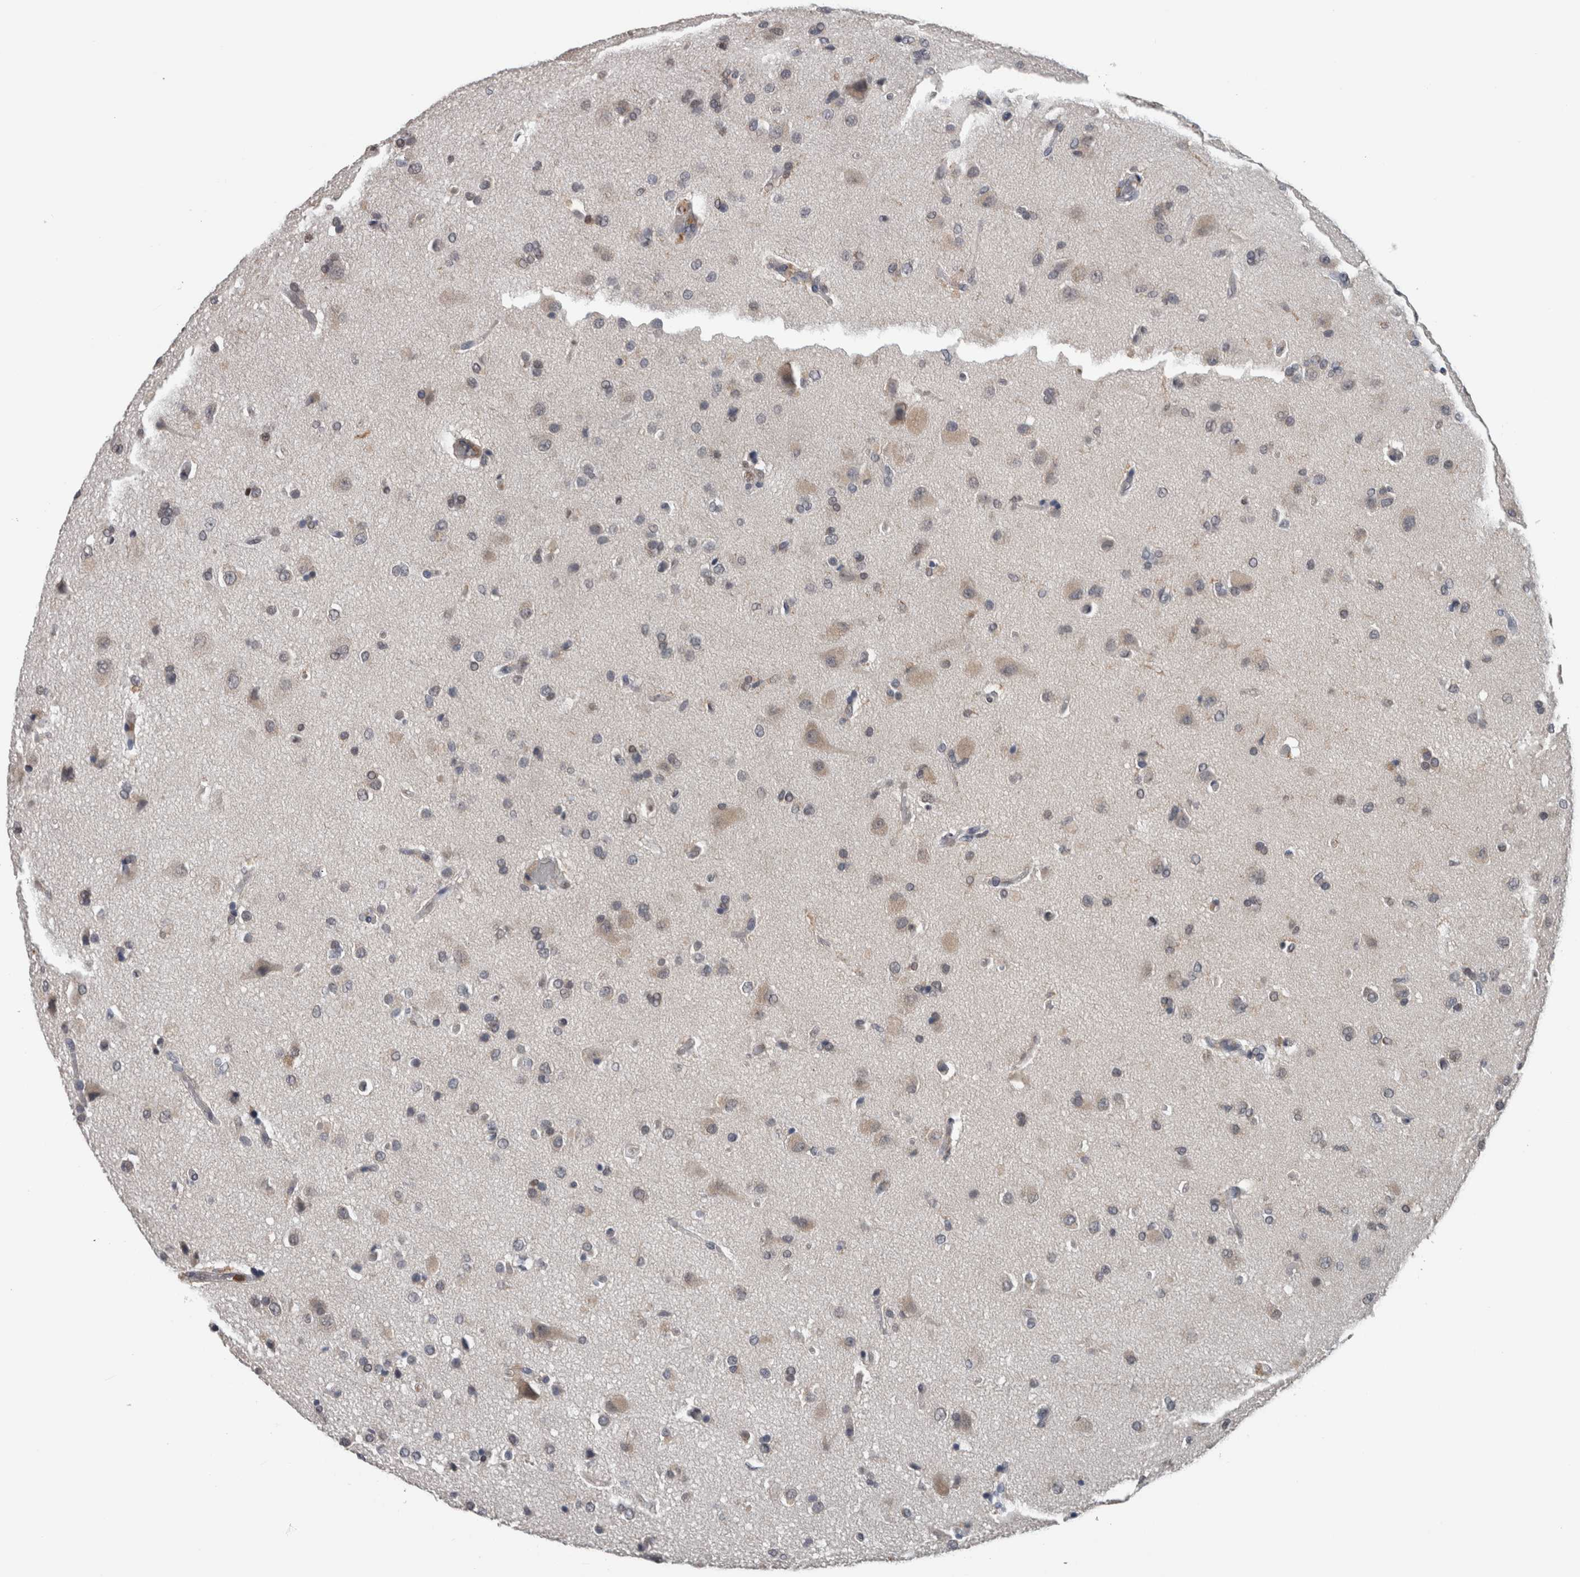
{"staining": {"intensity": "negative", "quantity": "none", "location": "none"}, "tissue": "glioma", "cell_type": "Tumor cells", "image_type": "cancer", "snomed": [{"axis": "morphology", "description": "Glioma, malignant, High grade"}, {"axis": "topography", "description": "Brain"}], "caption": "Tumor cells show no significant protein expression in high-grade glioma (malignant).", "gene": "MAFF", "patient": {"sex": "male", "age": 72}}